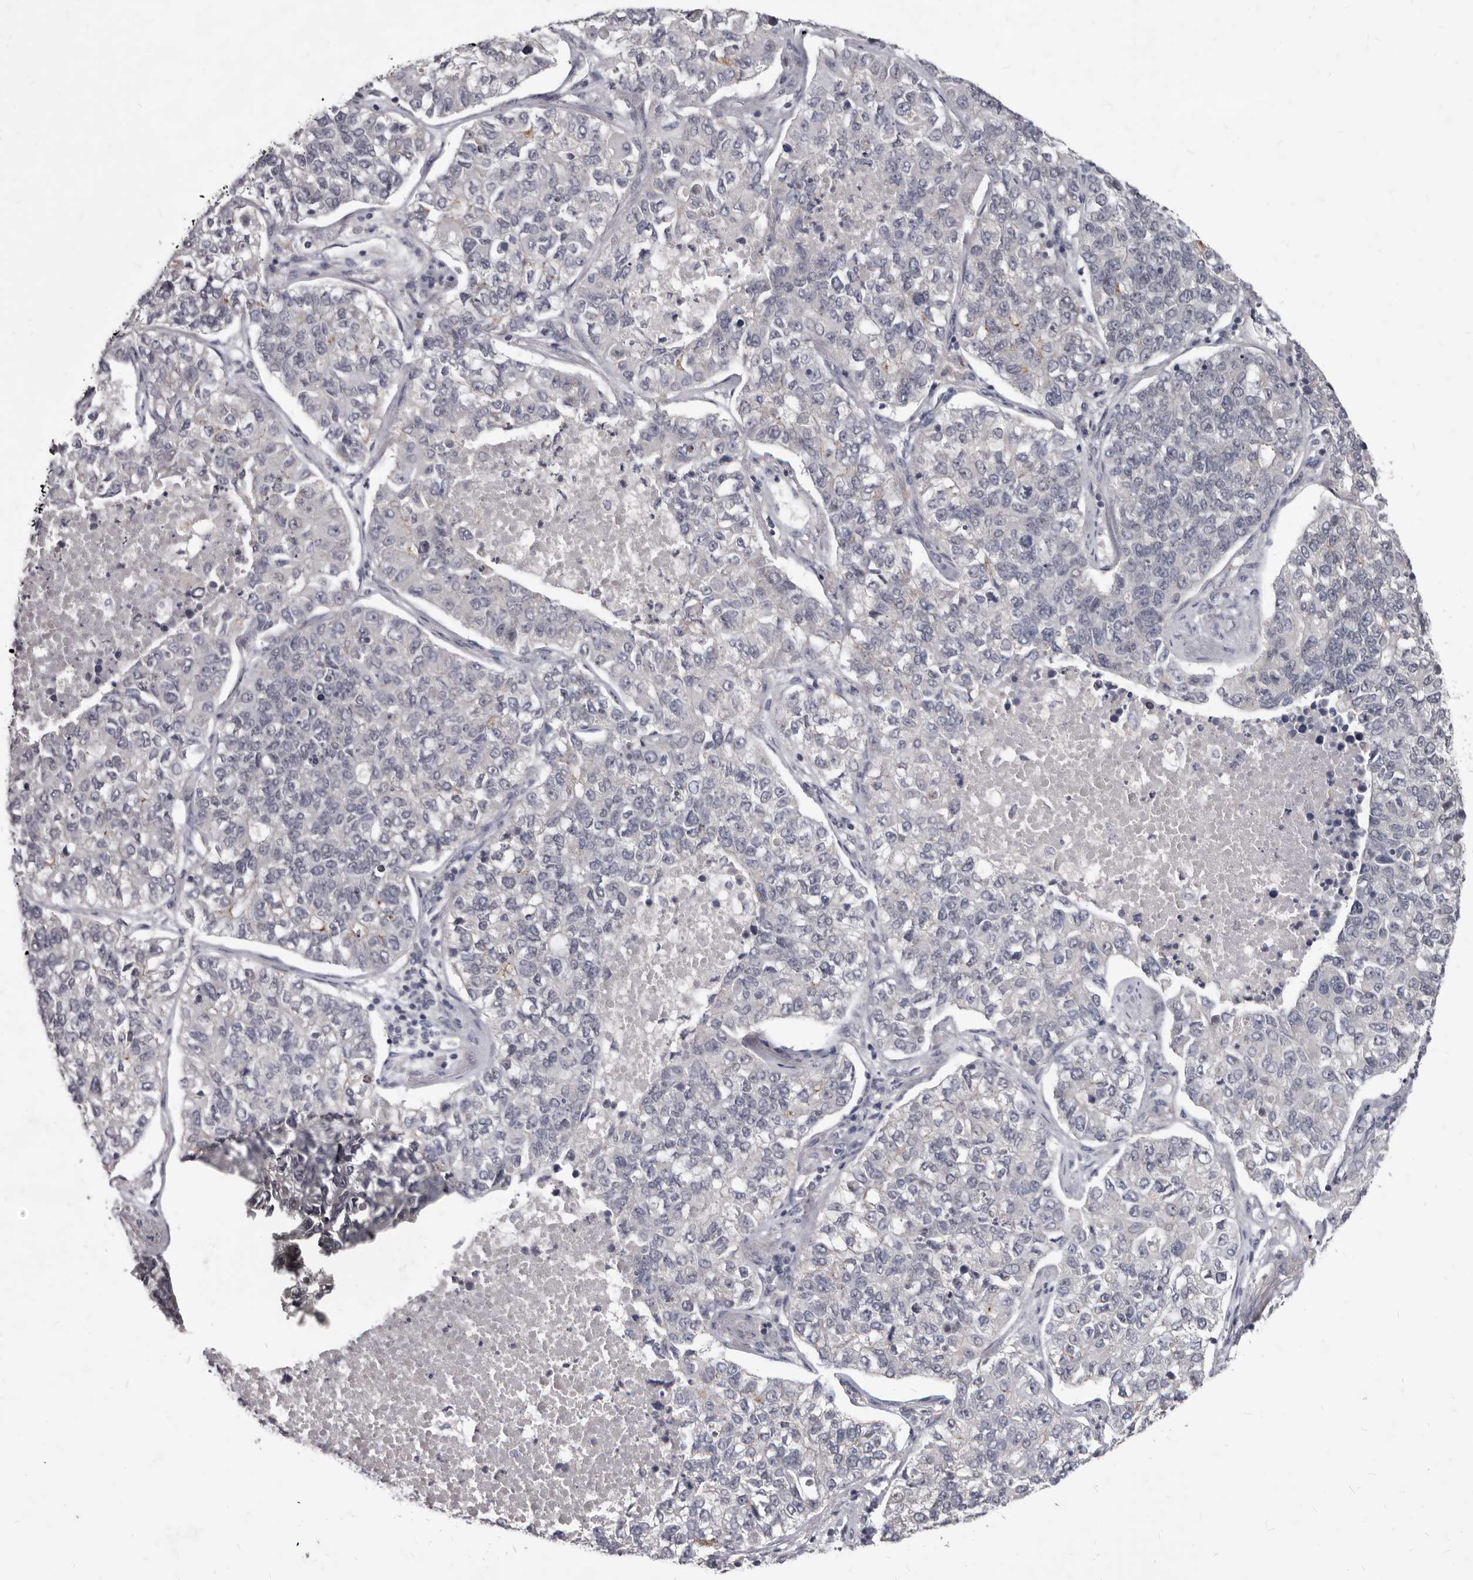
{"staining": {"intensity": "negative", "quantity": "none", "location": "none"}, "tissue": "lung cancer", "cell_type": "Tumor cells", "image_type": "cancer", "snomed": [{"axis": "morphology", "description": "Adenocarcinoma, NOS"}, {"axis": "topography", "description": "Lung"}], "caption": "IHC photomicrograph of lung adenocarcinoma stained for a protein (brown), which demonstrates no staining in tumor cells.", "gene": "SULT1E1", "patient": {"sex": "male", "age": 49}}